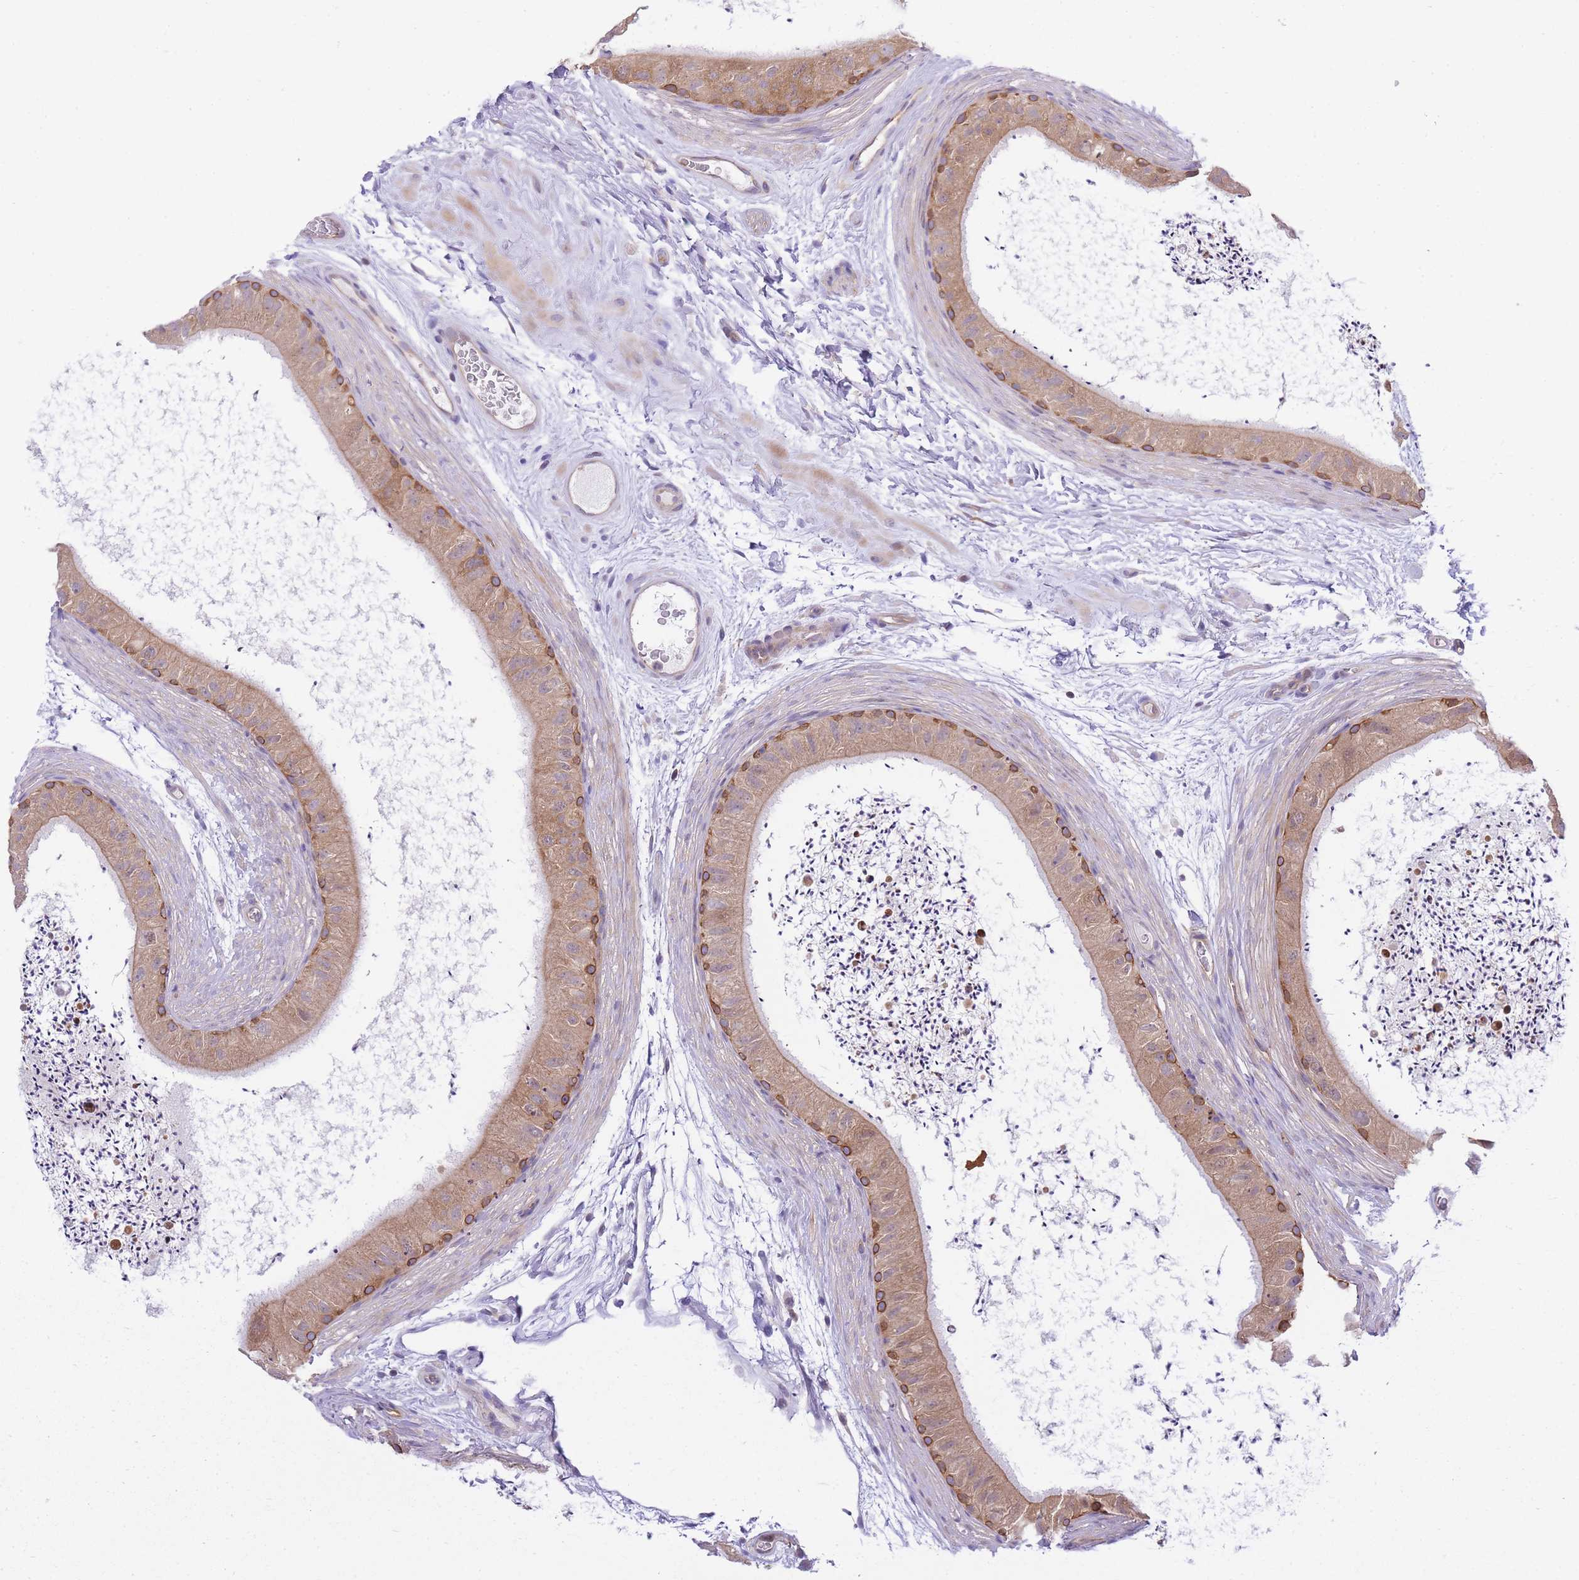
{"staining": {"intensity": "moderate", "quantity": ">75%", "location": "cytoplasmic/membranous"}, "tissue": "epididymis", "cell_type": "Glandular cells", "image_type": "normal", "snomed": [{"axis": "morphology", "description": "Normal tissue, NOS"}, {"axis": "topography", "description": "Epididymis"}], "caption": "A medium amount of moderate cytoplasmic/membranous staining is present in about >75% of glandular cells in unremarkable epididymis.", "gene": "EIF2B2", "patient": {"sex": "male", "age": 50}}